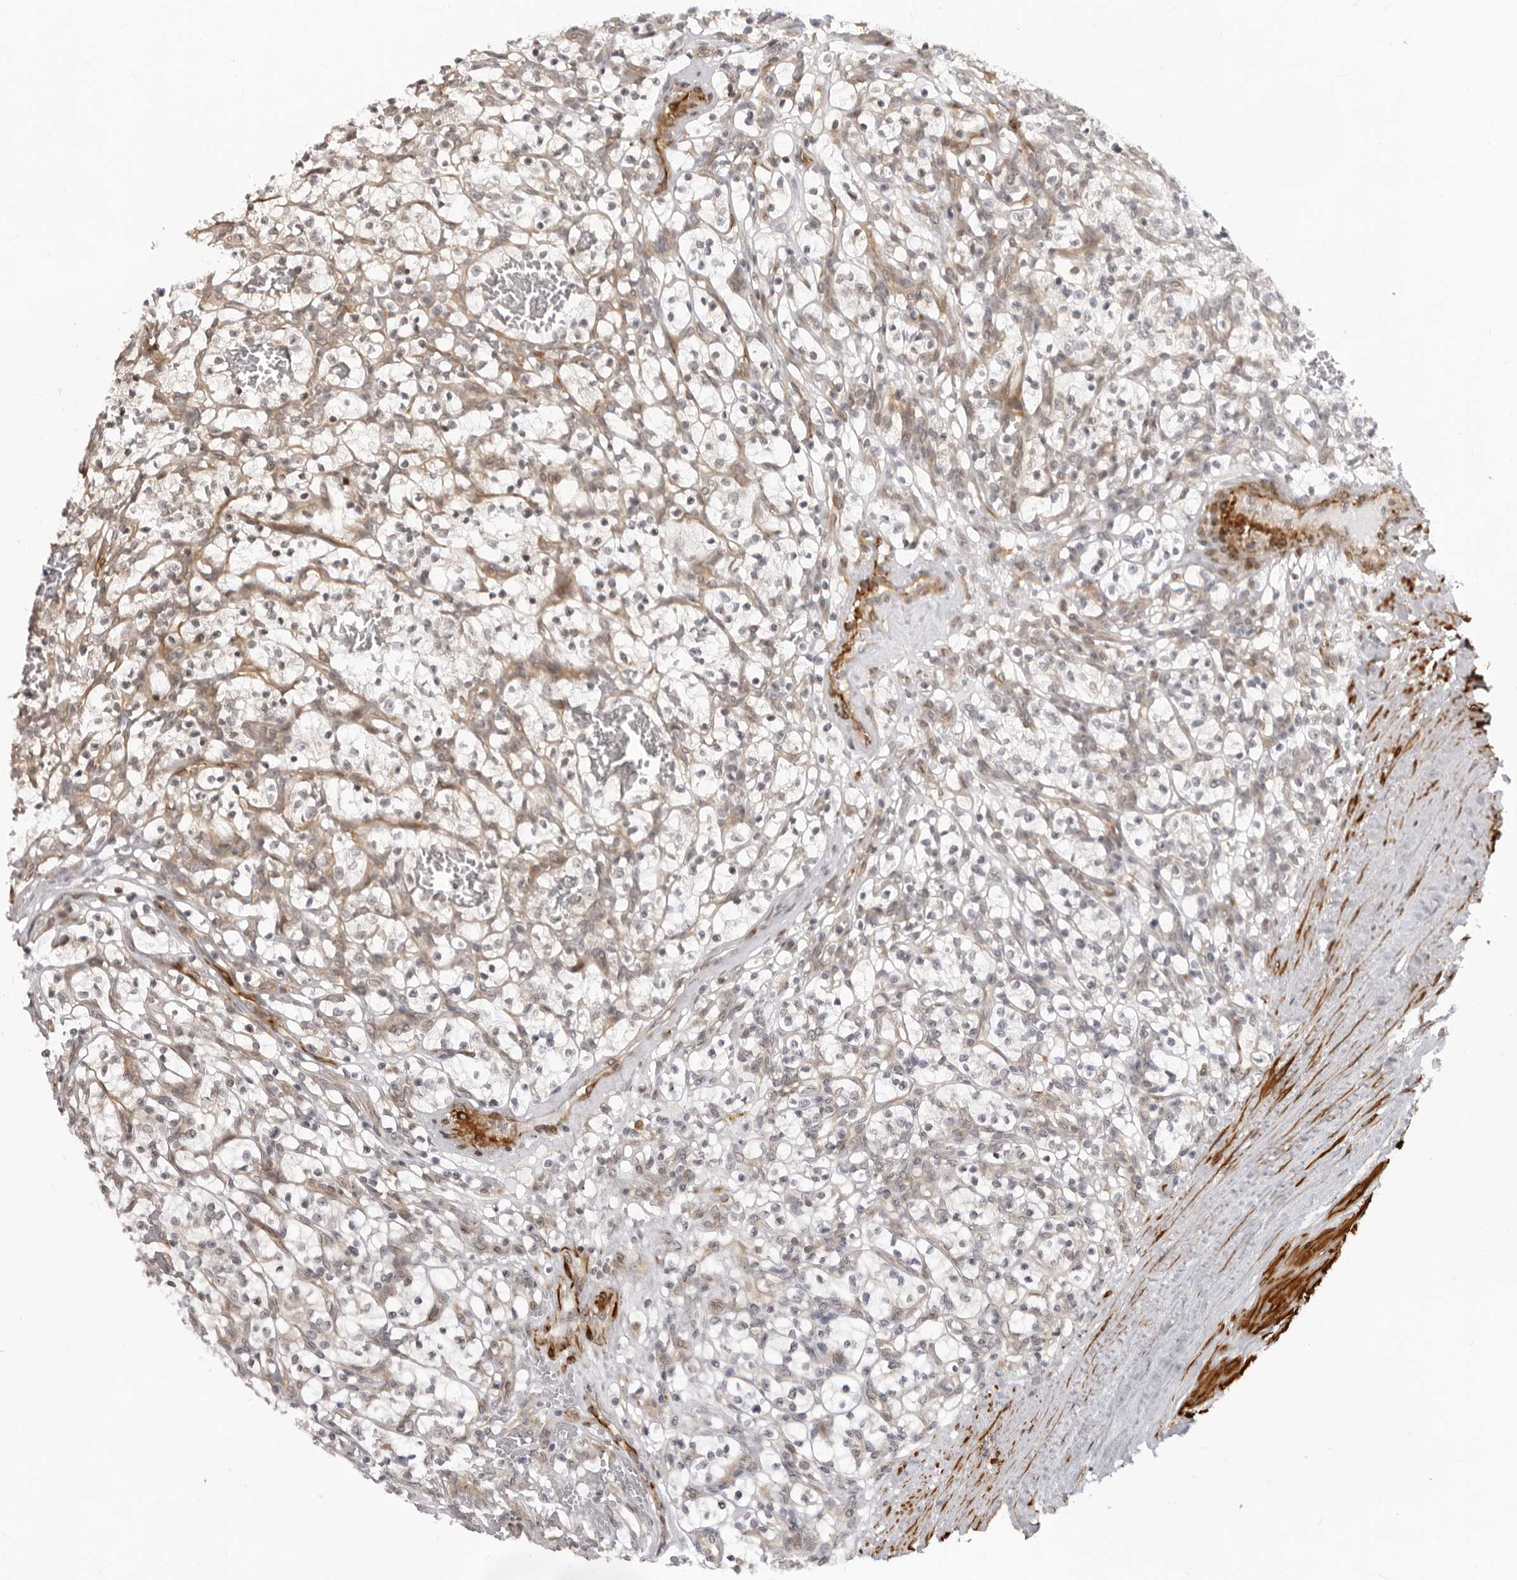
{"staining": {"intensity": "weak", "quantity": "<25%", "location": "cytoplasmic/membranous"}, "tissue": "renal cancer", "cell_type": "Tumor cells", "image_type": "cancer", "snomed": [{"axis": "morphology", "description": "Adenocarcinoma, NOS"}, {"axis": "topography", "description": "Kidney"}], "caption": "The micrograph displays no significant expression in tumor cells of renal cancer.", "gene": "SRGAP2", "patient": {"sex": "female", "age": 57}}